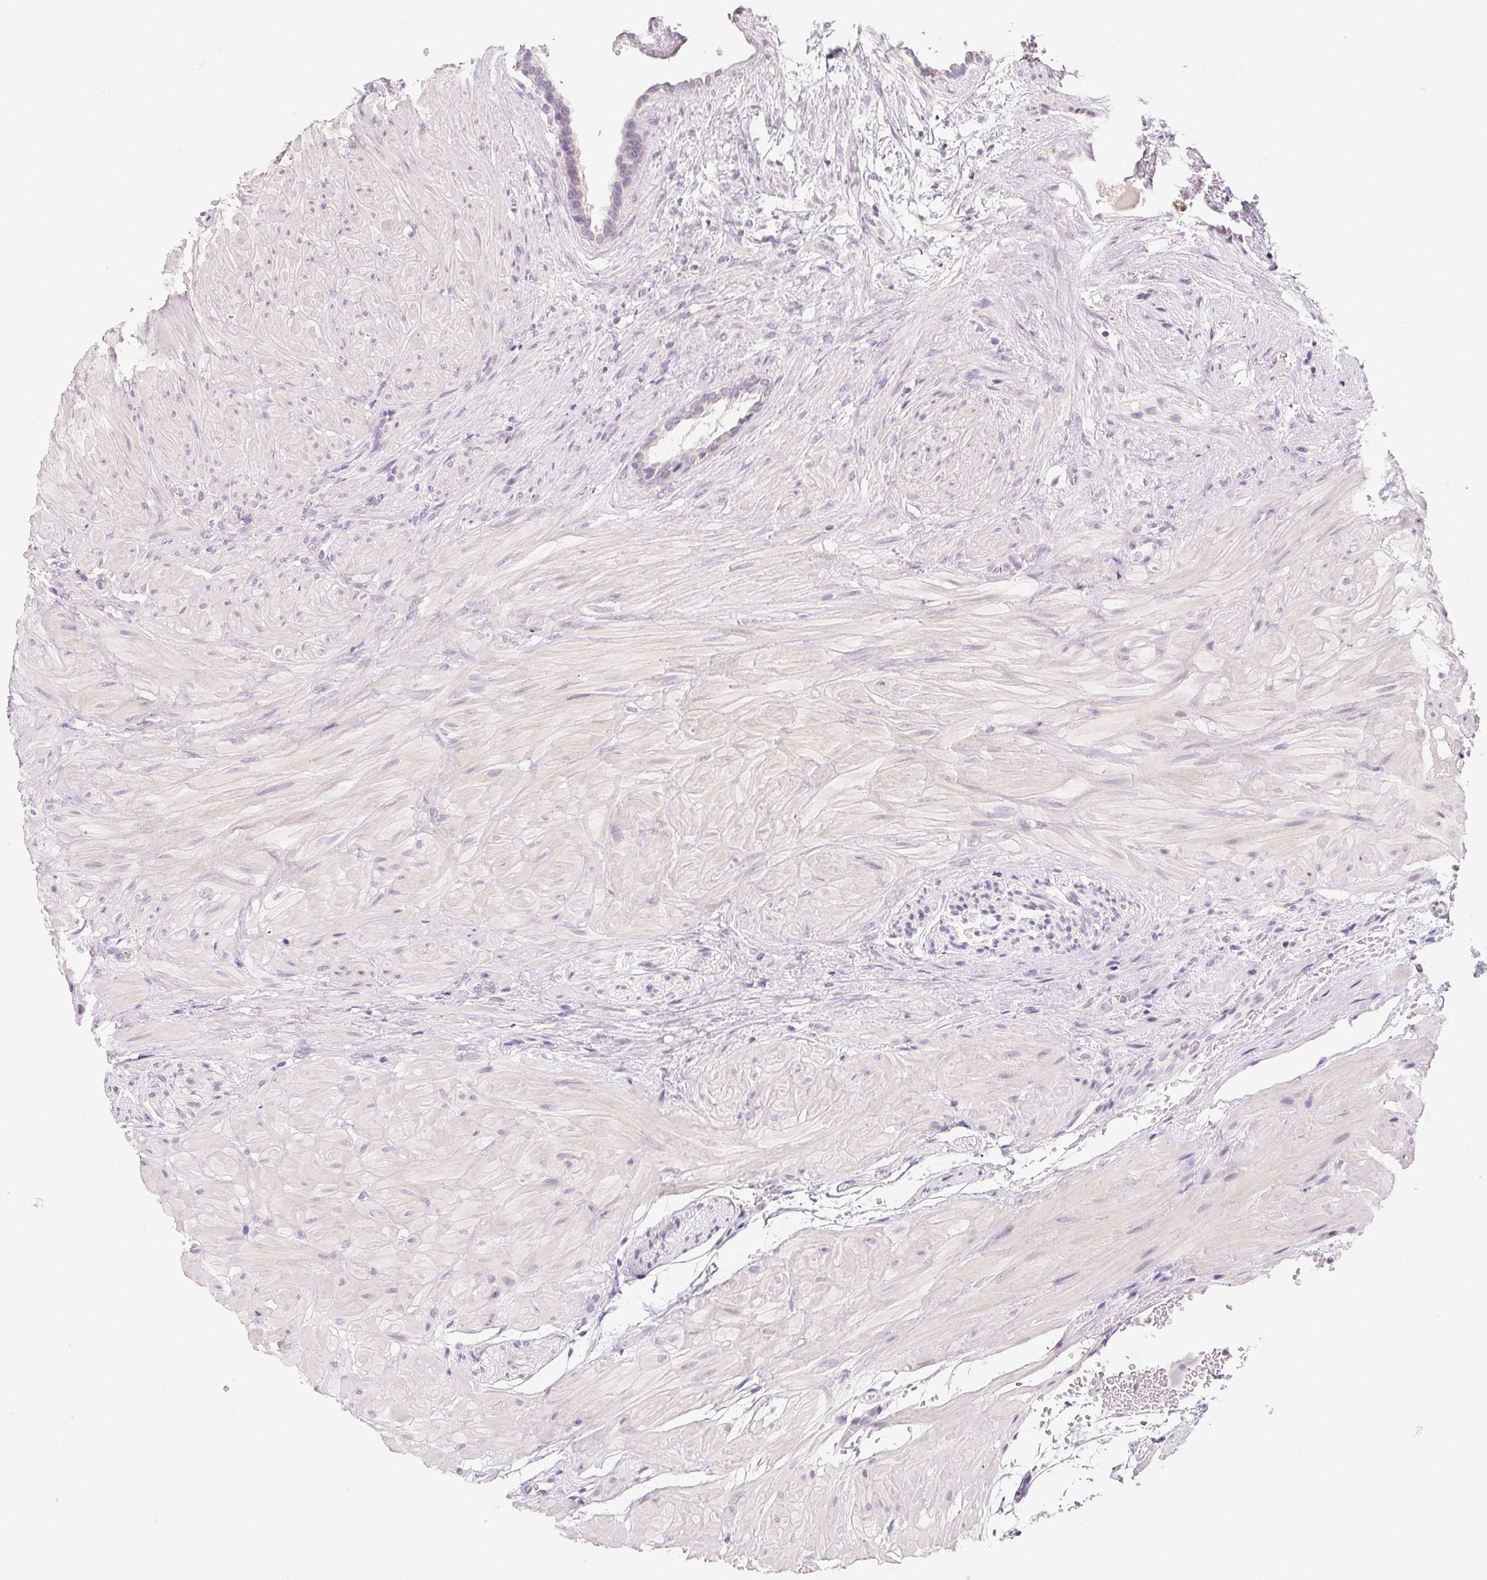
{"staining": {"intensity": "moderate", "quantity": "<25%", "location": "cytoplasmic/membranous"}, "tissue": "seminal vesicle", "cell_type": "Glandular cells", "image_type": "normal", "snomed": [{"axis": "morphology", "description": "Normal tissue, NOS"}, {"axis": "topography", "description": "Seminal veicle"}], "caption": "This is a photomicrograph of immunohistochemistry staining of normal seminal vesicle, which shows moderate staining in the cytoplasmic/membranous of glandular cells.", "gene": "SLC6A18", "patient": {"sex": "male", "age": 57}}